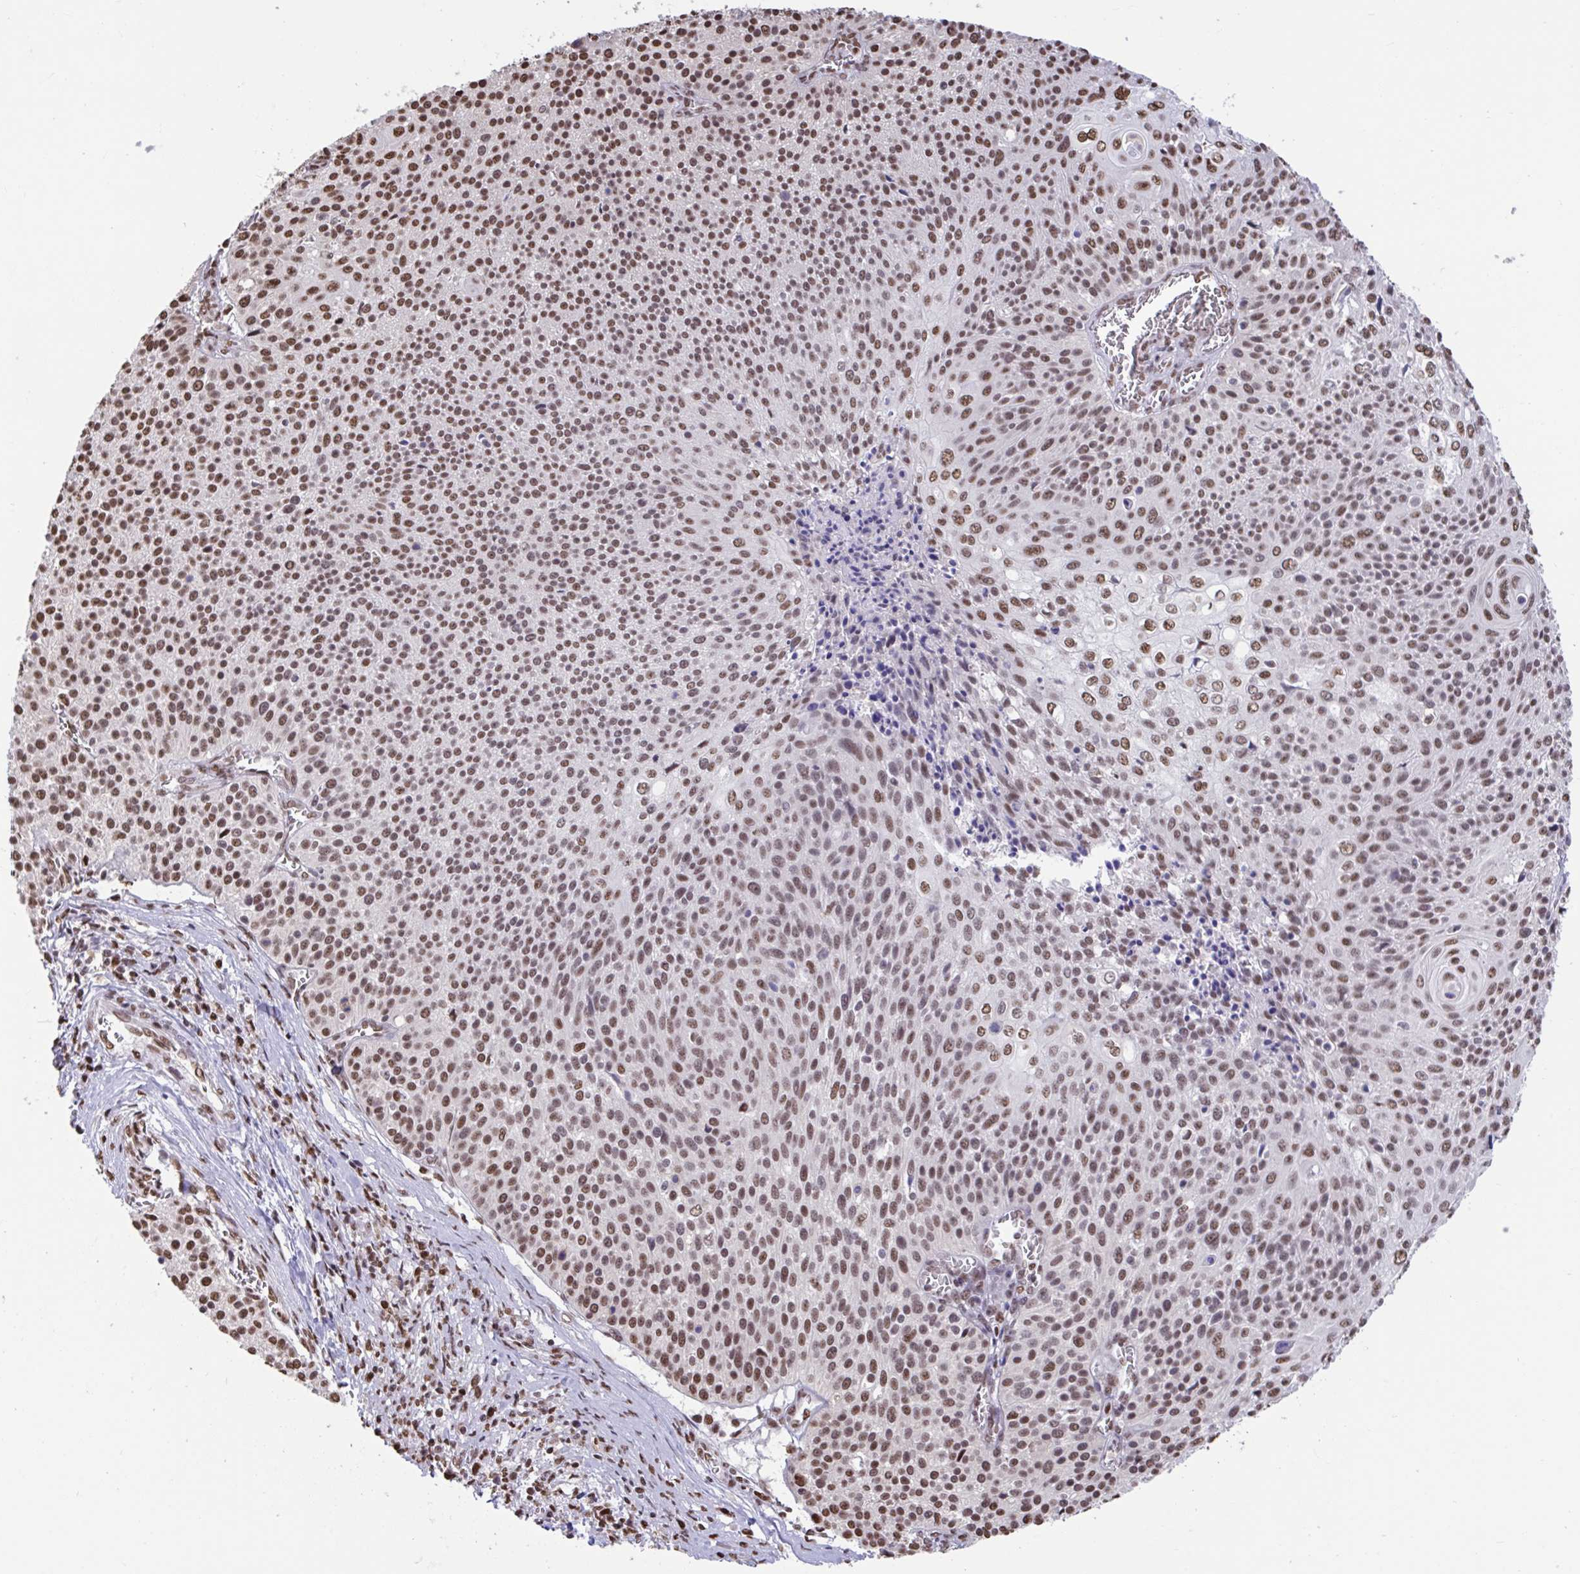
{"staining": {"intensity": "moderate", "quantity": ">75%", "location": "nuclear"}, "tissue": "cervical cancer", "cell_type": "Tumor cells", "image_type": "cancer", "snomed": [{"axis": "morphology", "description": "Squamous cell carcinoma, NOS"}, {"axis": "topography", "description": "Cervix"}], "caption": "Protein positivity by IHC displays moderate nuclear expression in about >75% of tumor cells in cervical squamous cell carcinoma.", "gene": "HNRNPDL", "patient": {"sex": "female", "age": 31}}